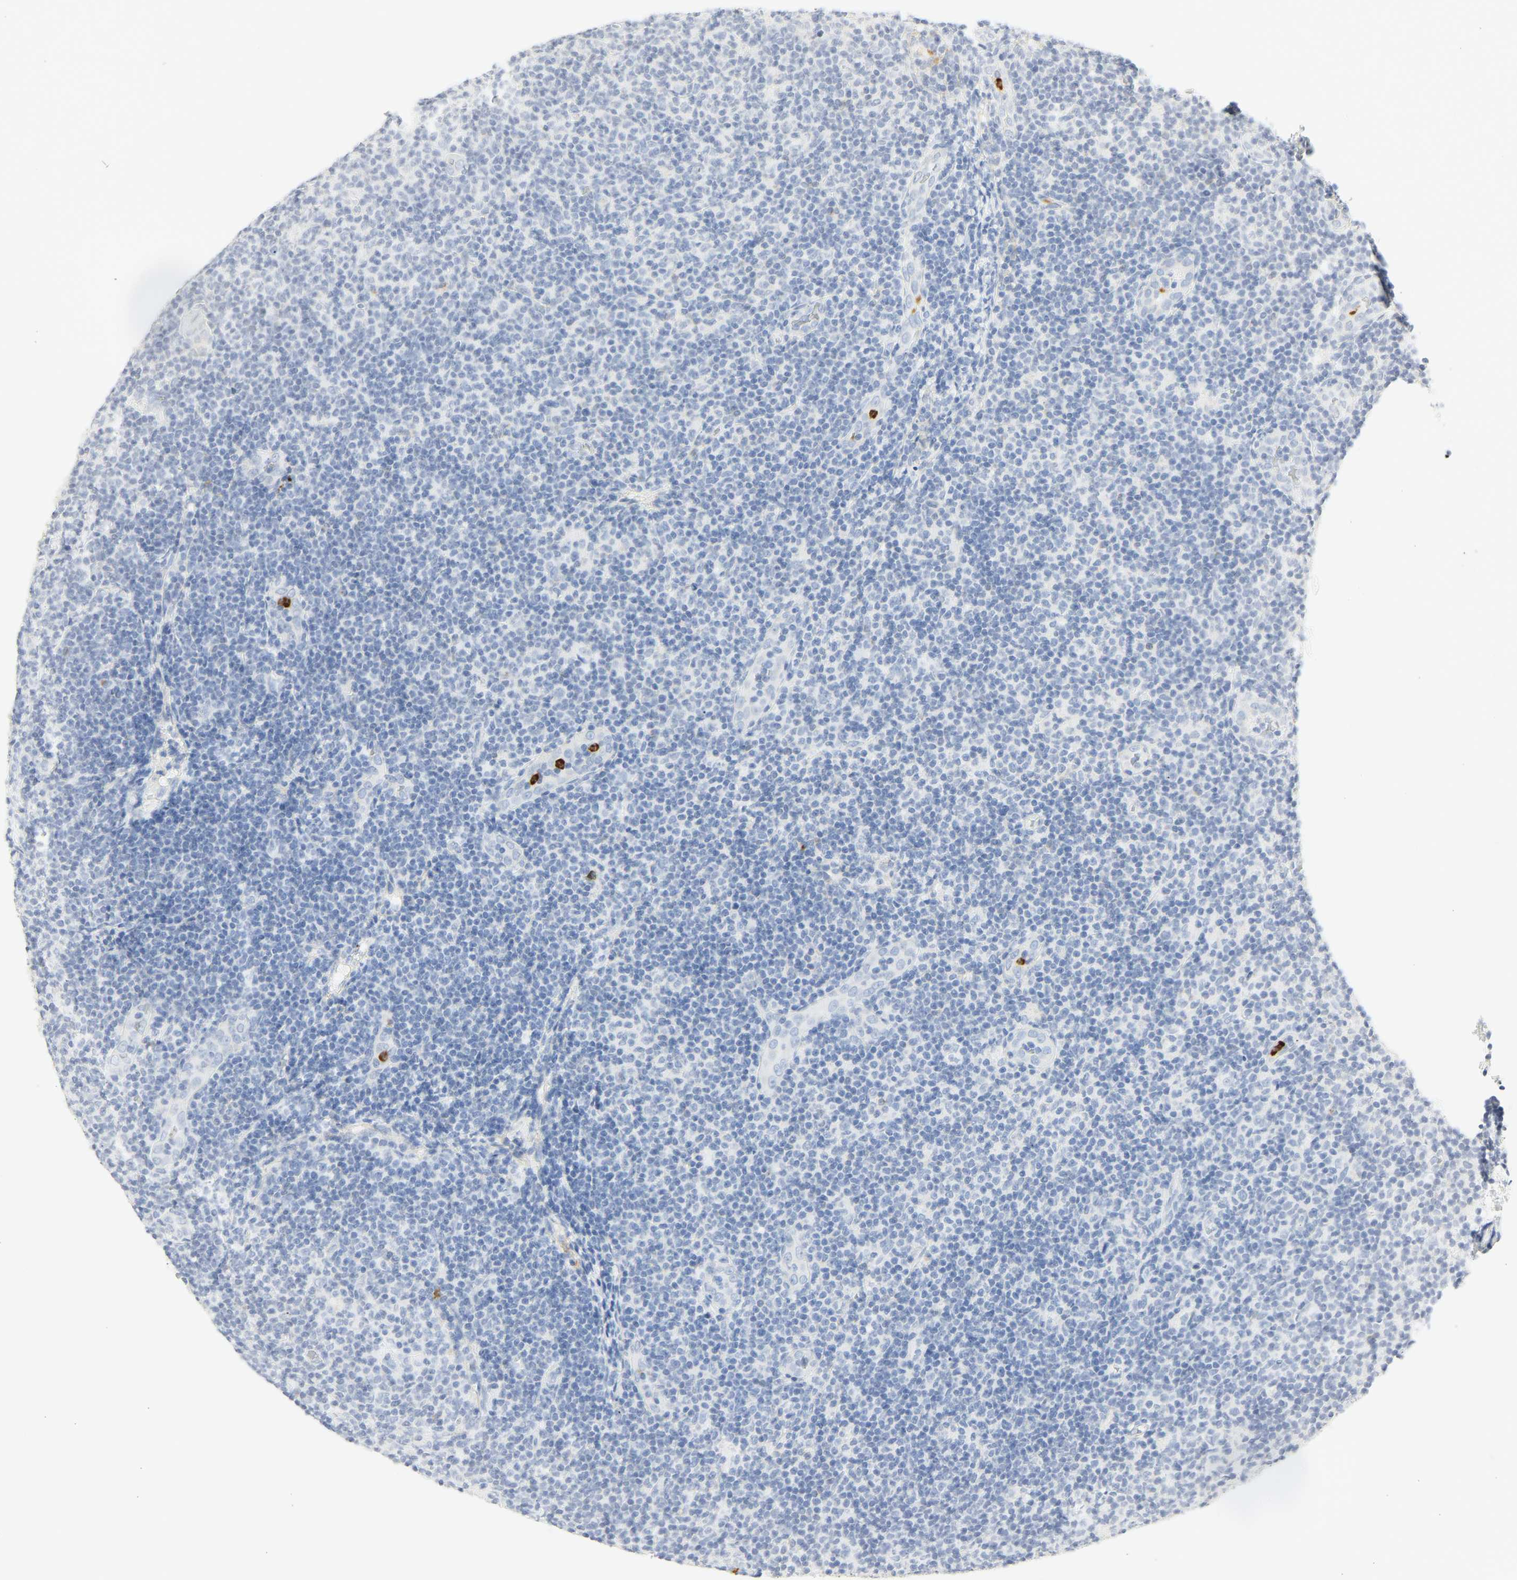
{"staining": {"intensity": "negative", "quantity": "none", "location": "none"}, "tissue": "lymphoma", "cell_type": "Tumor cells", "image_type": "cancer", "snomed": [{"axis": "morphology", "description": "Malignant lymphoma, non-Hodgkin's type, Low grade"}, {"axis": "topography", "description": "Lymph node"}], "caption": "Immunohistochemical staining of lymphoma reveals no significant expression in tumor cells. (DAB (3,3'-diaminobenzidine) immunohistochemistry (IHC) with hematoxylin counter stain).", "gene": "CEACAM5", "patient": {"sex": "male", "age": 83}}